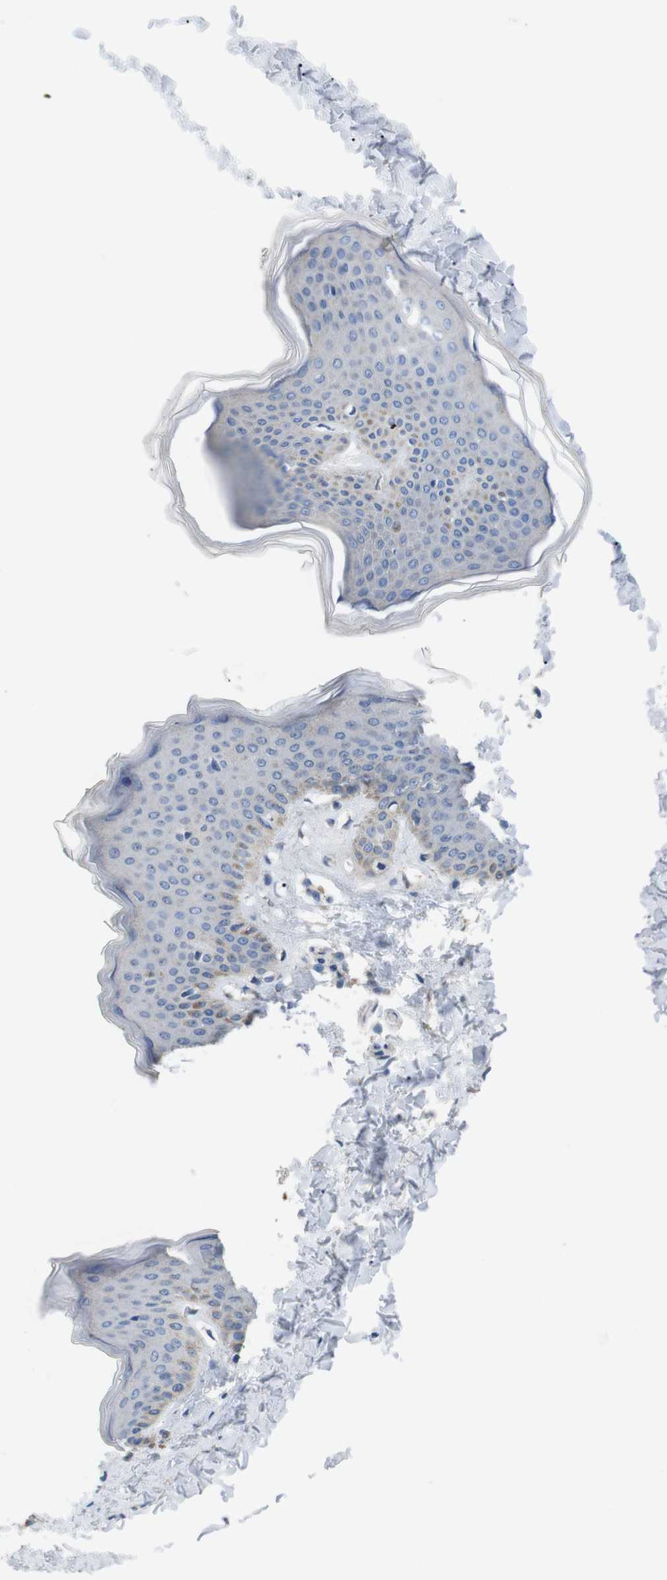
{"staining": {"intensity": "negative", "quantity": "none", "location": "none"}, "tissue": "skin", "cell_type": "Fibroblasts", "image_type": "normal", "snomed": [{"axis": "morphology", "description": "Normal tissue, NOS"}, {"axis": "topography", "description": "Skin"}], "caption": "Immunohistochemical staining of benign human skin displays no significant staining in fibroblasts. (DAB (3,3'-diaminobenzidine) IHC visualized using brightfield microscopy, high magnification).", "gene": "F2RL1", "patient": {"sex": "female", "age": 17}}